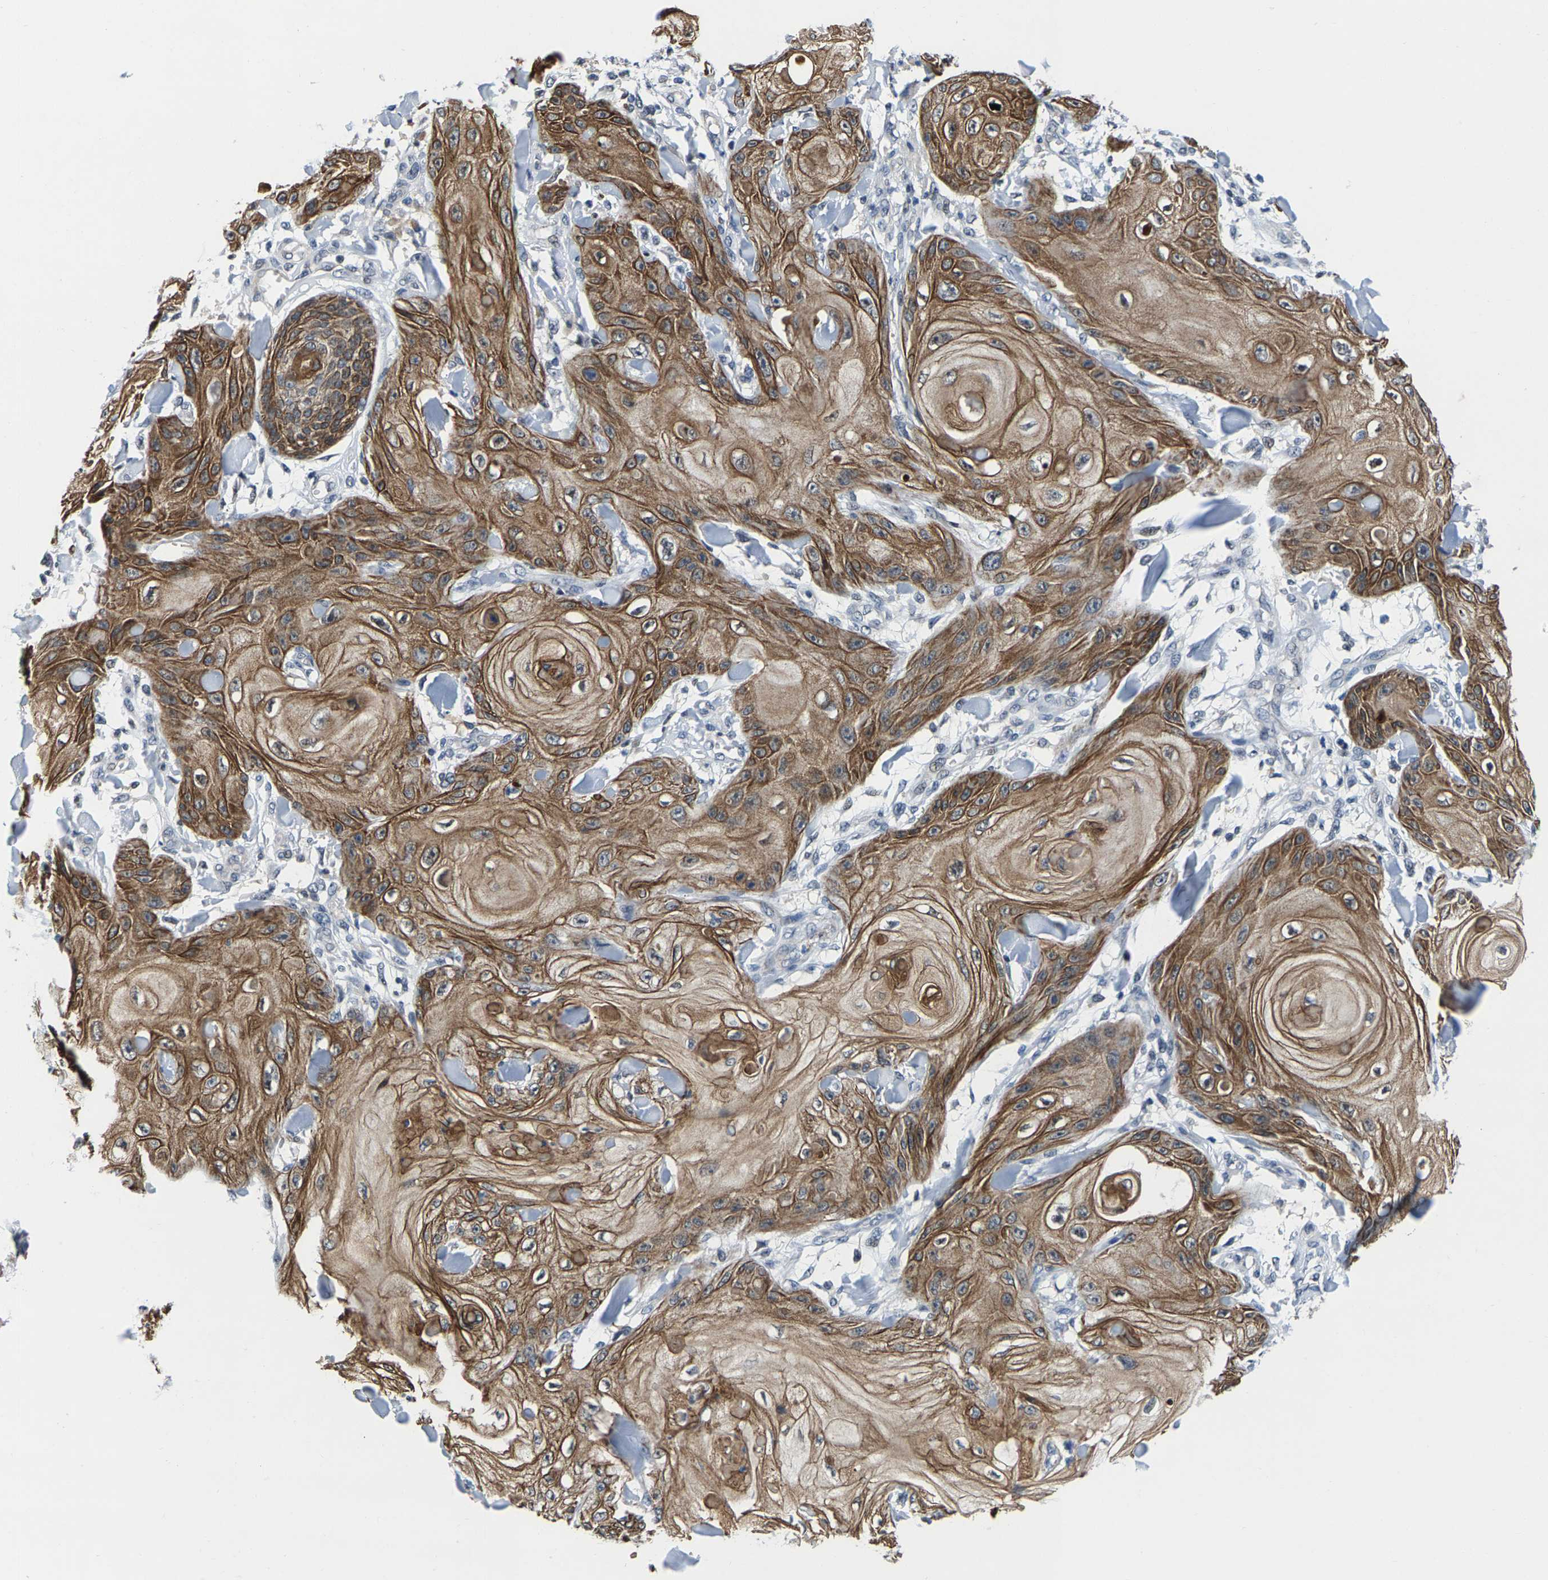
{"staining": {"intensity": "moderate", "quantity": ">75%", "location": "cytoplasmic/membranous"}, "tissue": "skin cancer", "cell_type": "Tumor cells", "image_type": "cancer", "snomed": [{"axis": "morphology", "description": "Squamous cell carcinoma, NOS"}, {"axis": "topography", "description": "Skin"}], "caption": "IHC (DAB (3,3'-diaminobenzidine)) staining of human skin cancer (squamous cell carcinoma) exhibits moderate cytoplasmic/membranous protein positivity in about >75% of tumor cells.", "gene": "GTPBP10", "patient": {"sex": "male", "age": 74}}